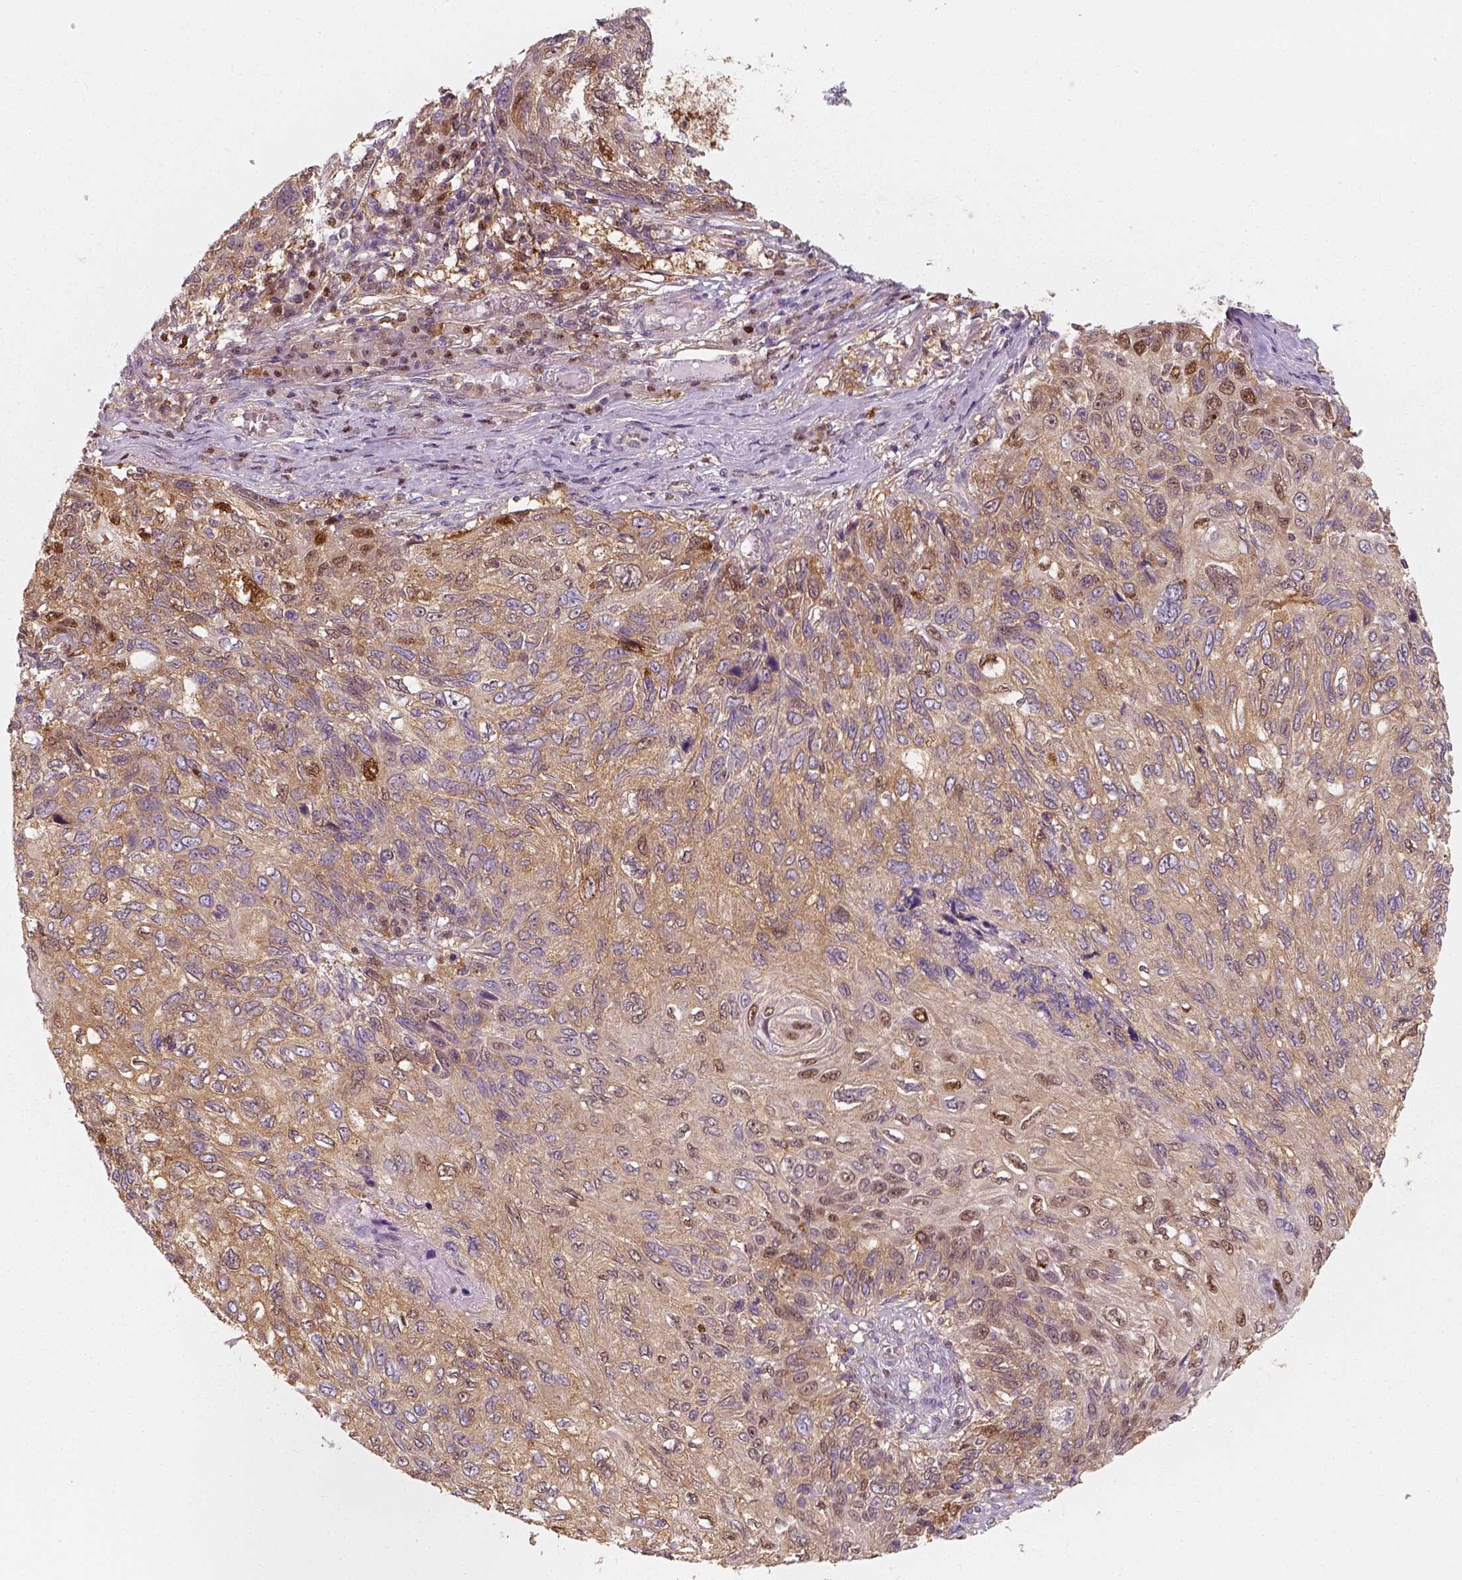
{"staining": {"intensity": "moderate", "quantity": ">75%", "location": "cytoplasmic/membranous,nuclear"}, "tissue": "skin cancer", "cell_type": "Tumor cells", "image_type": "cancer", "snomed": [{"axis": "morphology", "description": "Squamous cell carcinoma, NOS"}, {"axis": "topography", "description": "Skin"}], "caption": "A high-resolution histopathology image shows IHC staining of squamous cell carcinoma (skin), which shows moderate cytoplasmic/membranous and nuclear expression in about >75% of tumor cells. (DAB (3,3'-diaminobenzidine) = brown stain, brightfield microscopy at high magnification).", "gene": "SQSTM1", "patient": {"sex": "male", "age": 92}}